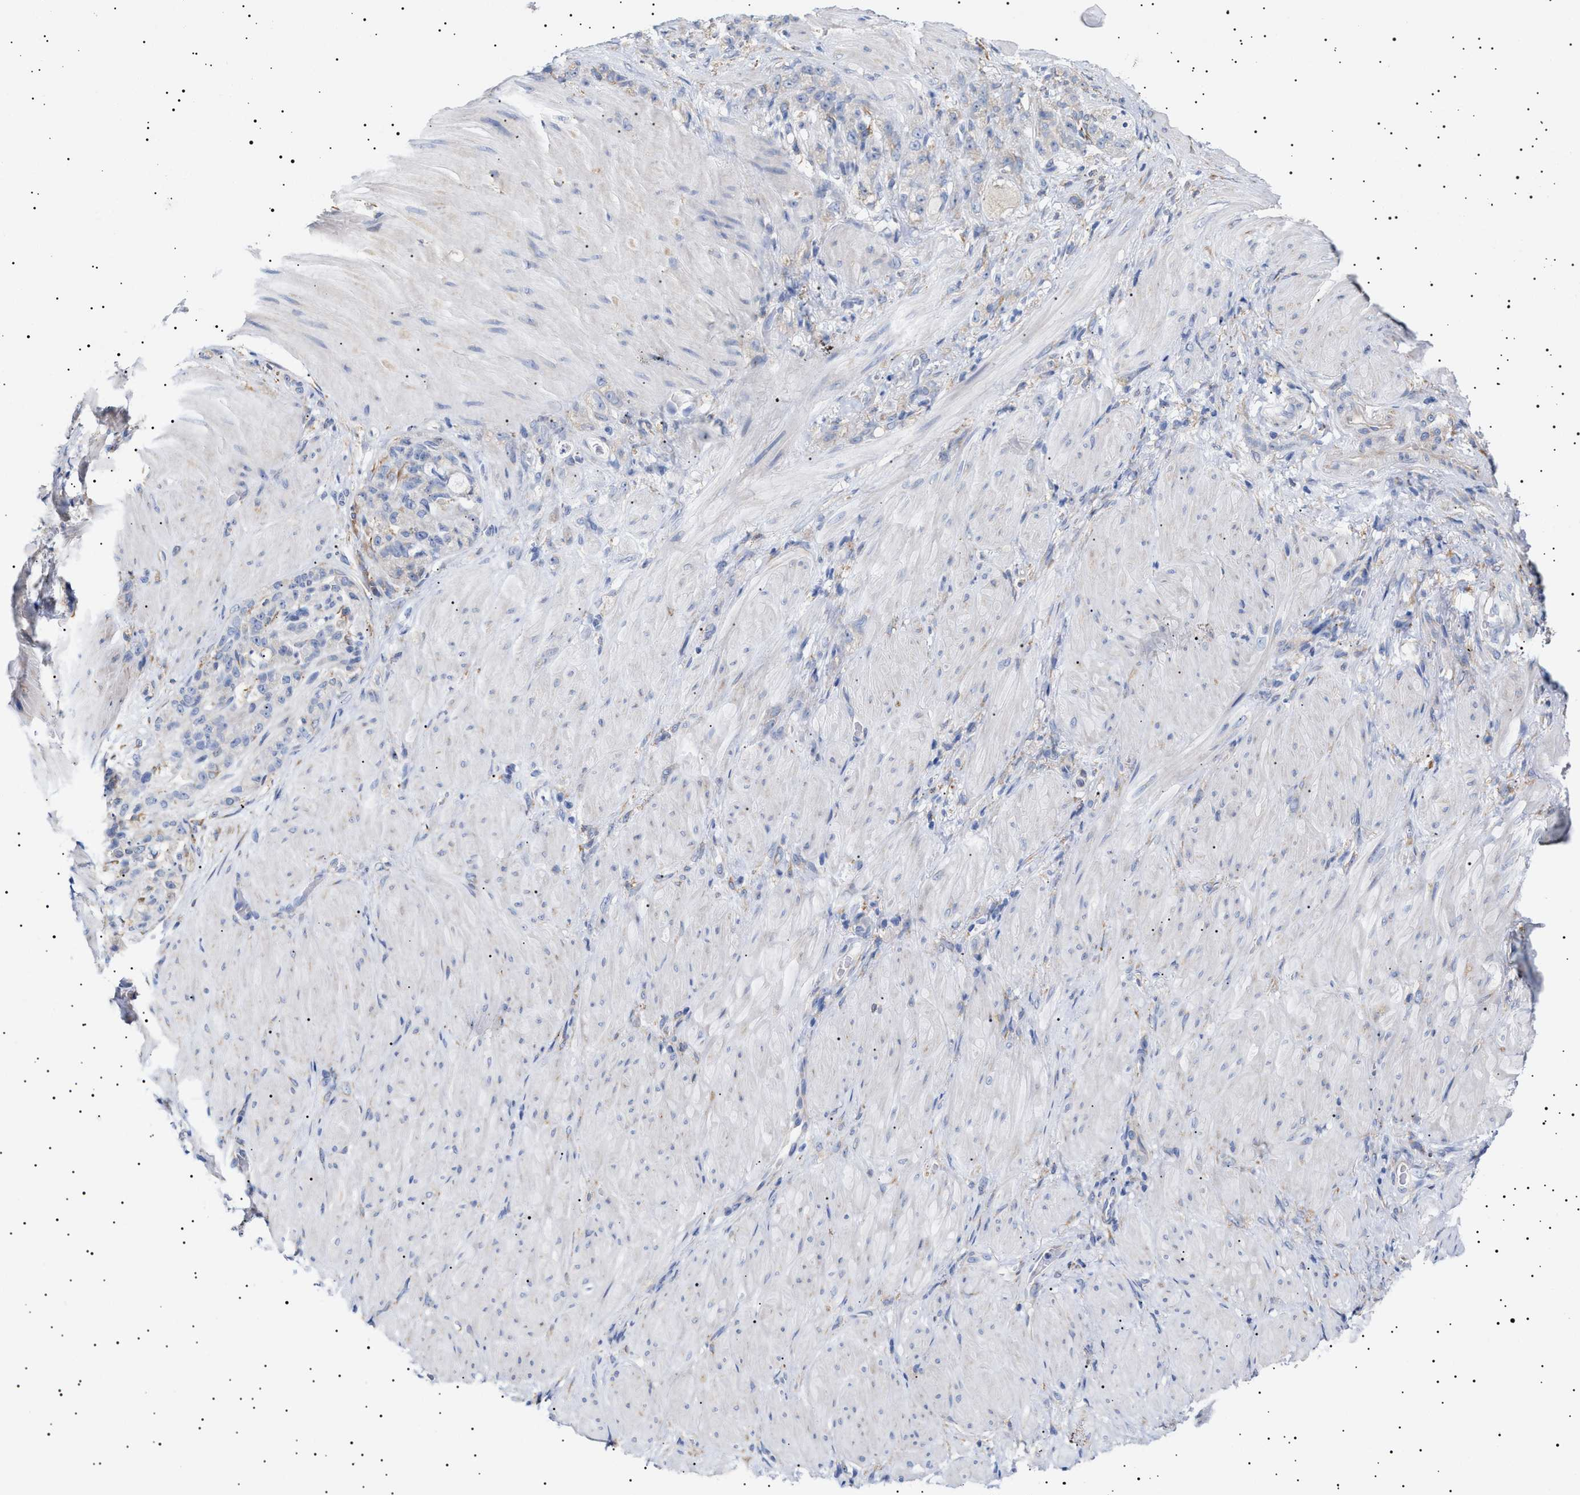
{"staining": {"intensity": "negative", "quantity": "none", "location": "none"}, "tissue": "stomach cancer", "cell_type": "Tumor cells", "image_type": "cancer", "snomed": [{"axis": "morphology", "description": "Normal tissue, NOS"}, {"axis": "morphology", "description": "Adenocarcinoma, NOS"}, {"axis": "topography", "description": "Stomach"}], "caption": "An immunohistochemistry (IHC) image of stomach adenocarcinoma is shown. There is no staining in tumor cells of stomach adenocarcinoma.", "gene": "ERCC6L2", "patient": {"sex": "male", "age": 82}}